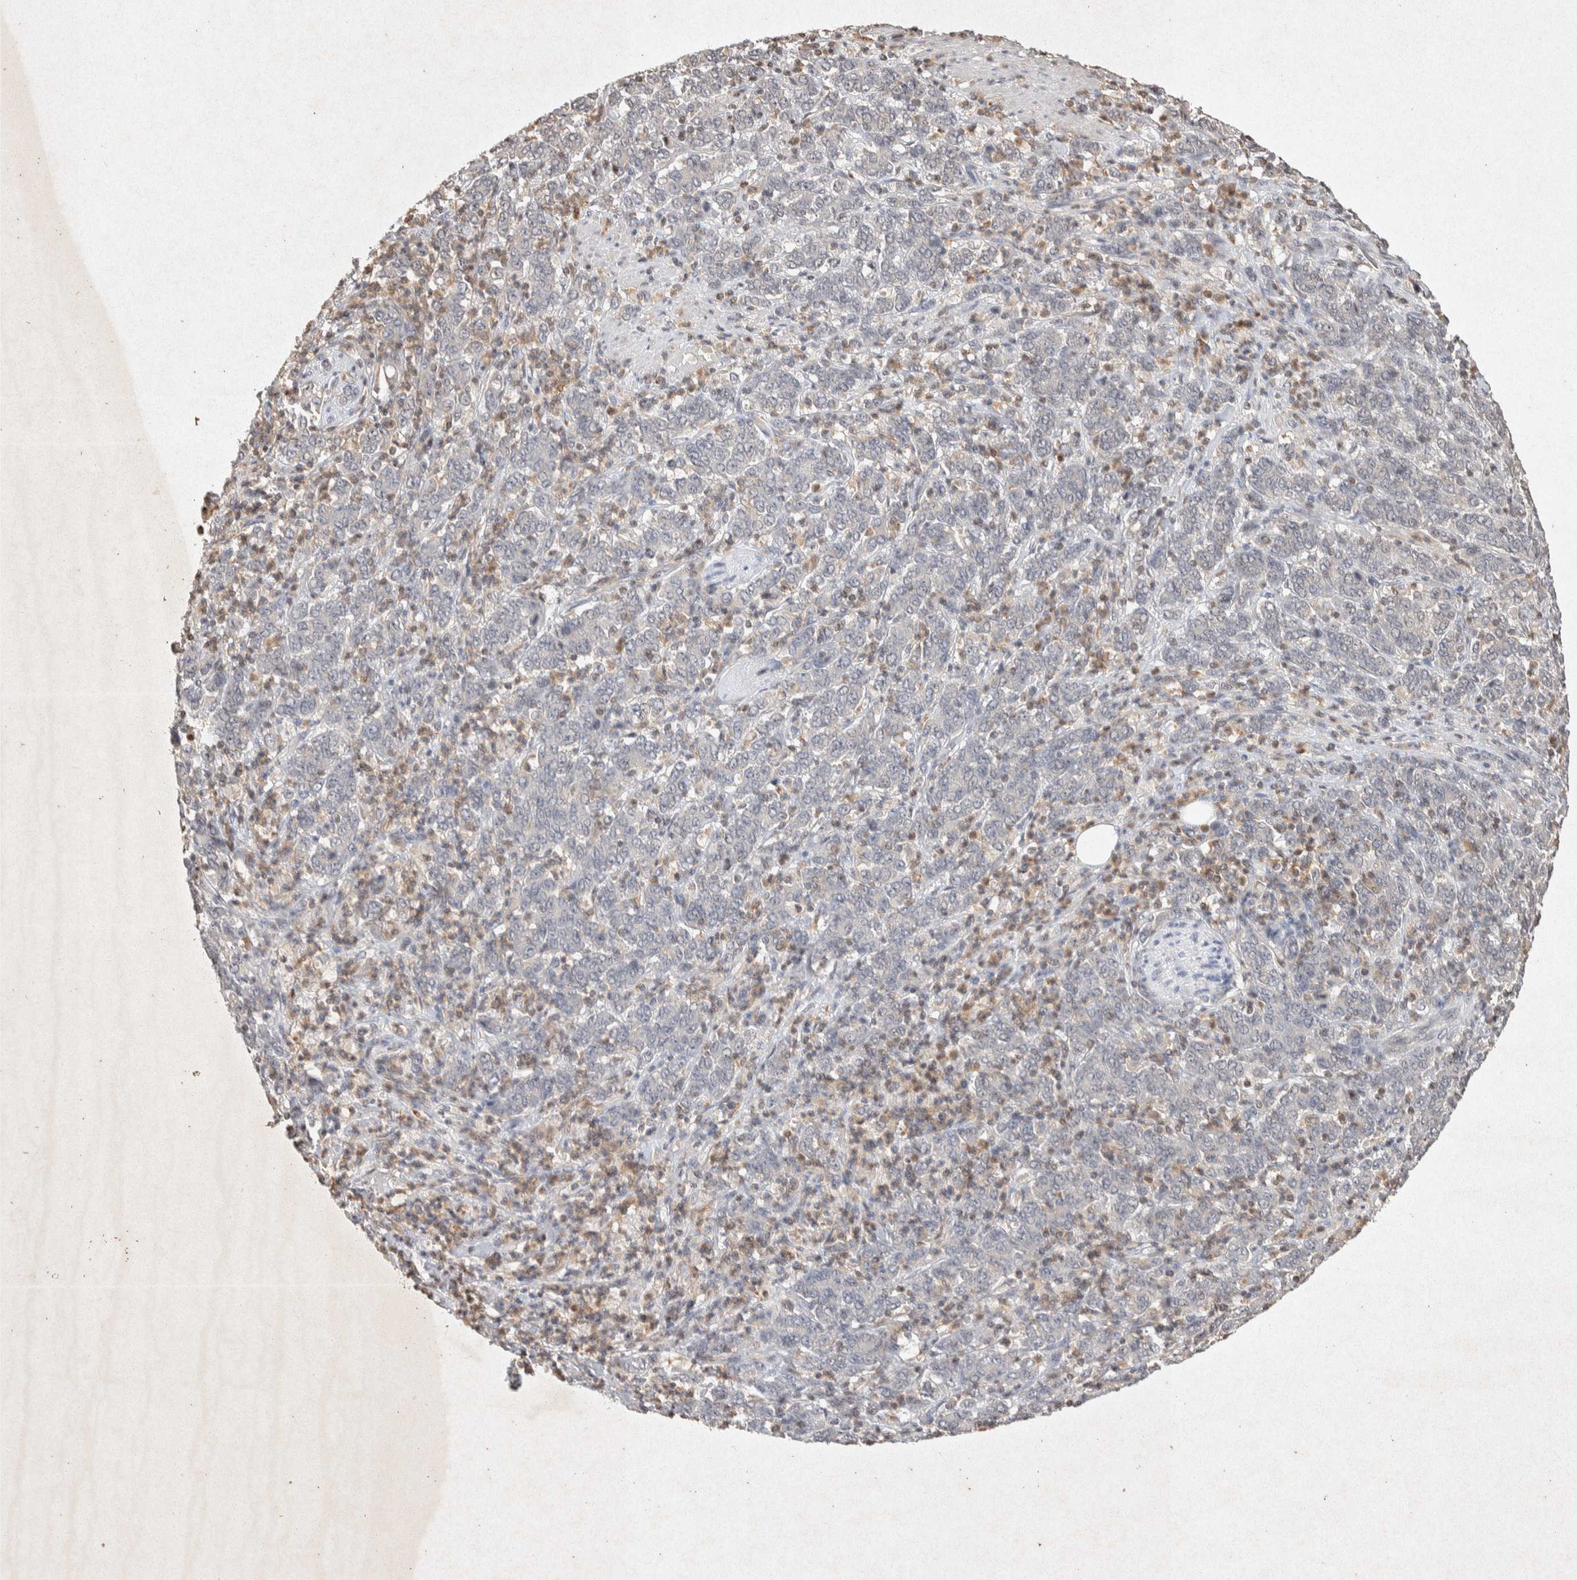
{"staining": {"intensity": "negative", "quantity": "none", "location": "none"}, "tissue": "stomach cancer", "cell_type": "Tumor cells", "image_type": "cancer", "snomed": [{"axis": "morphology", "description": "Adenocarcinoma, NOS"}, {"axis": "topography", "description": "Stomach, lower"}], "caption": "High magnification brightfield microscopy of stomach cancer (adenocarcinoma) stained with DAB (3,3'-diaminobenzidine) (brown) and counterstained with hematoxylin (blue): tumor cells show no significant staining.", "gene": "RAC2", "patient": {"sex": "female", "age": 71}}